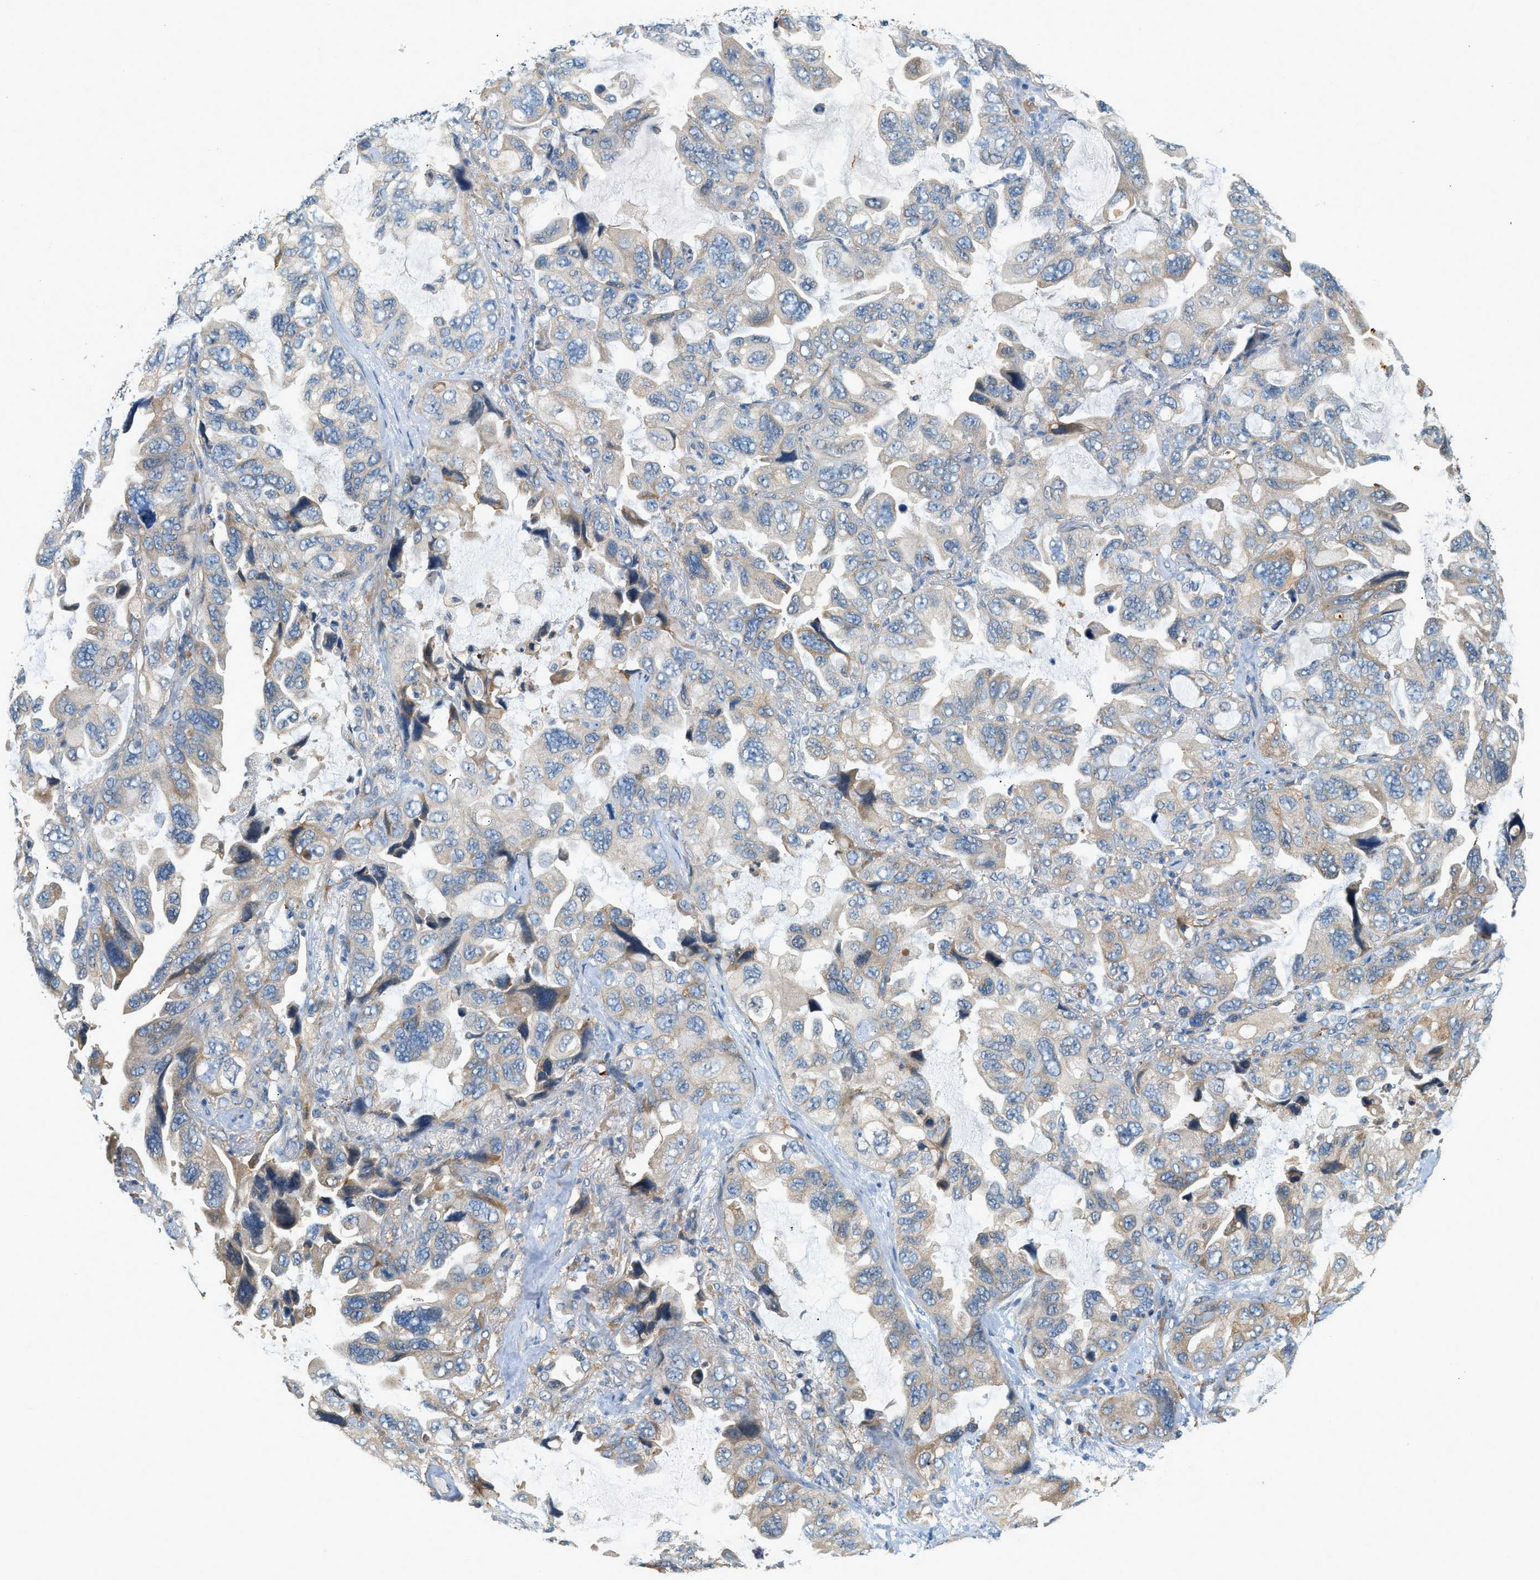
{"staining": {"intensity": "weak", "quantity": "<25%", "location": "cytoplasmic/membranous"}, "tissue": "lung cancer", "cell_type": "Tumor cells", "image_type": "cancer", "snomed": [{"axis": "morphology", "description": "Squamous cell carcinoma, NOS"}, {"axis": "topography", "description": "Lung"}], "caption": "Image shows no protein positivity in tumor cells of lung cancer (squamous cell carcinoma) tissue.", "gene": "CYTH2", "patient": {"sex": "female", "age": 73}}